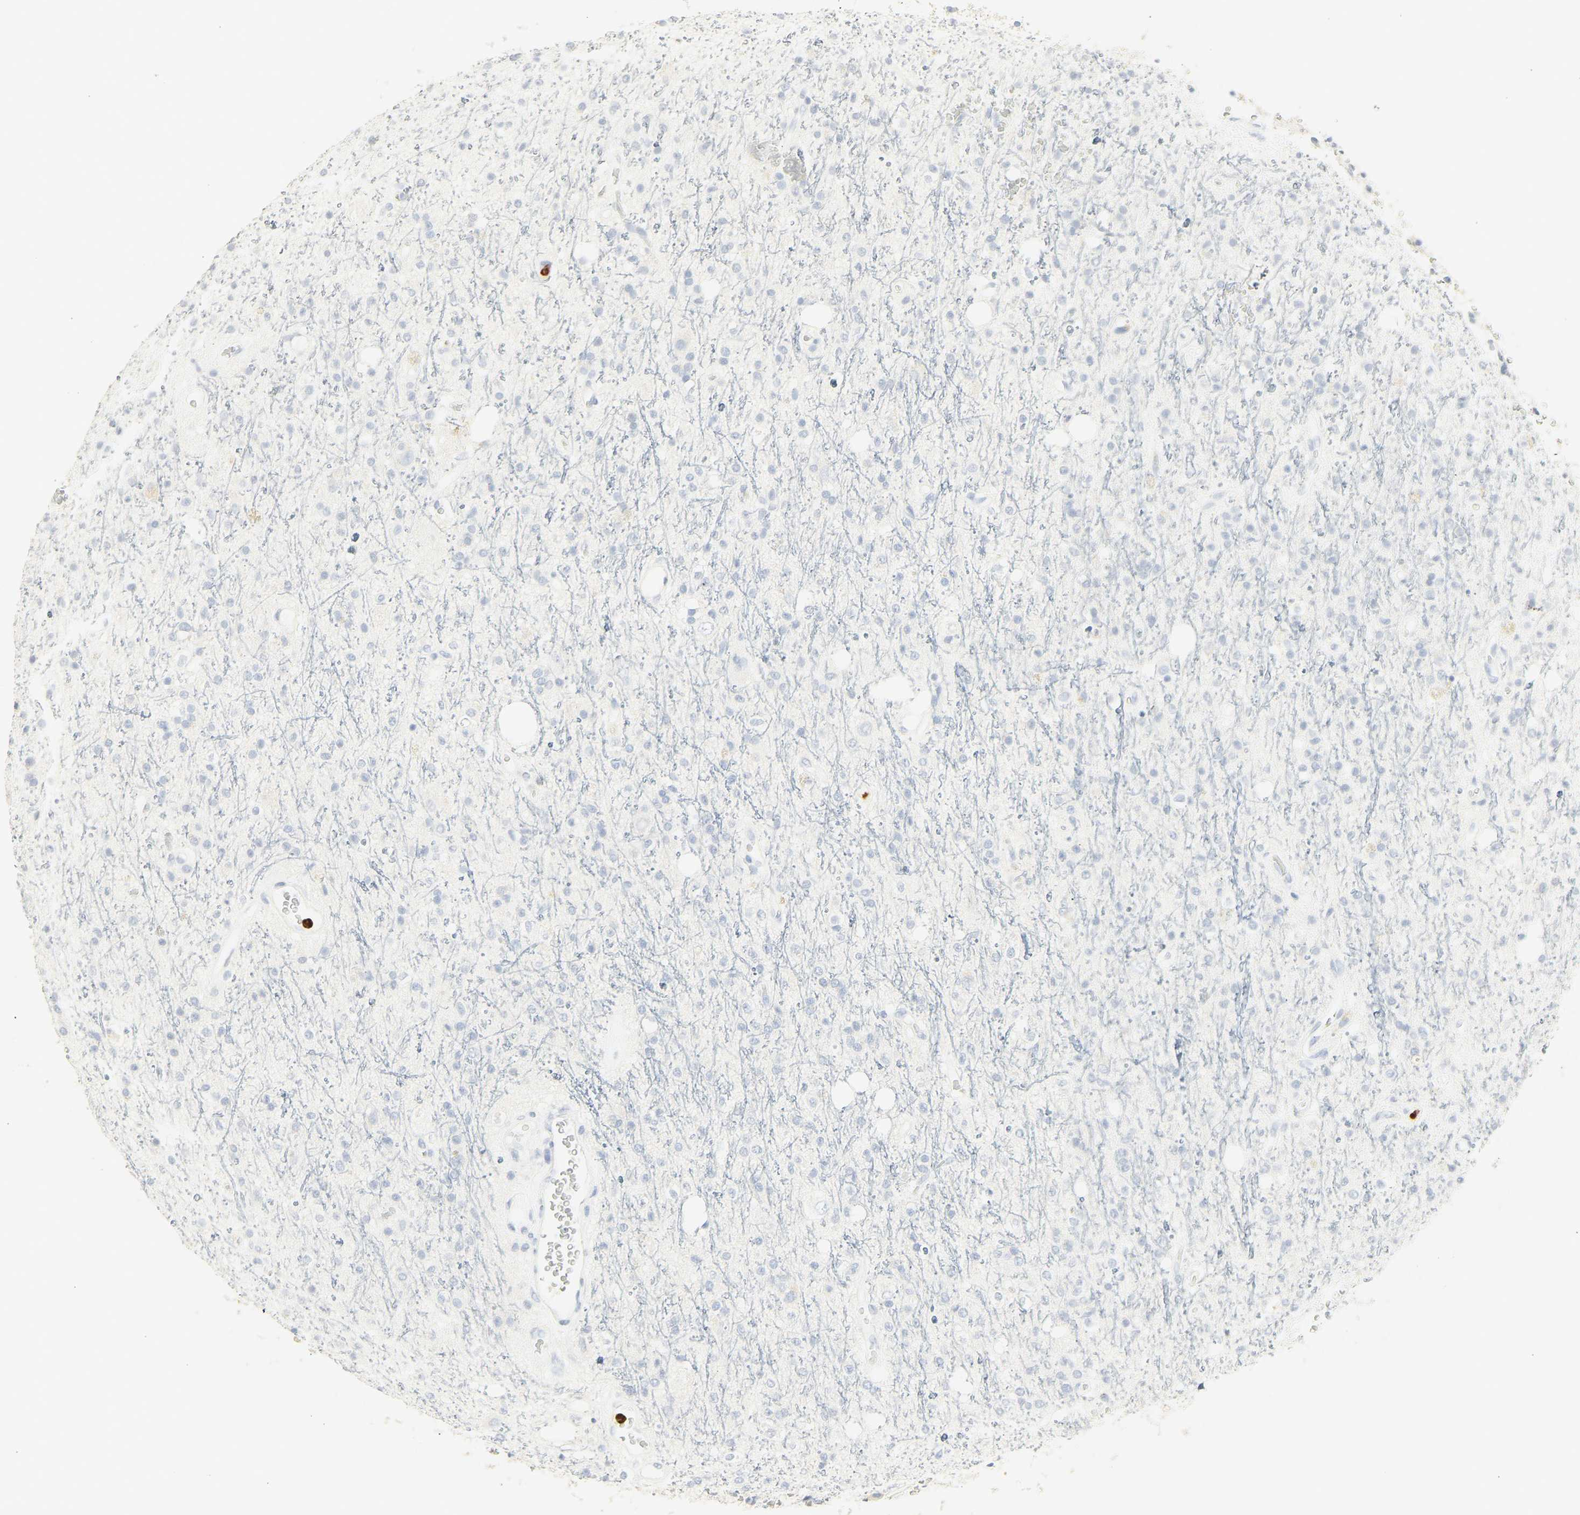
{"staining": {"intensity": "negative", "quantity": "none", "location": "none"}, "tissue": "glioma", "cell_type": "Tumor cells", "image_type": "cancer", "snomed": [{"axis": "morphology", "description": "Glioma, malignant, High grade"}, {"axis": "topography", "description": "Brain"}], "caption": "A photomicrograph of malignant glioma (high-grade) stained for a protein demonstrates no brown staining in tumor cells.", "gene": "CEACAM5", "patient": {"sex": "male", "age": 47}}